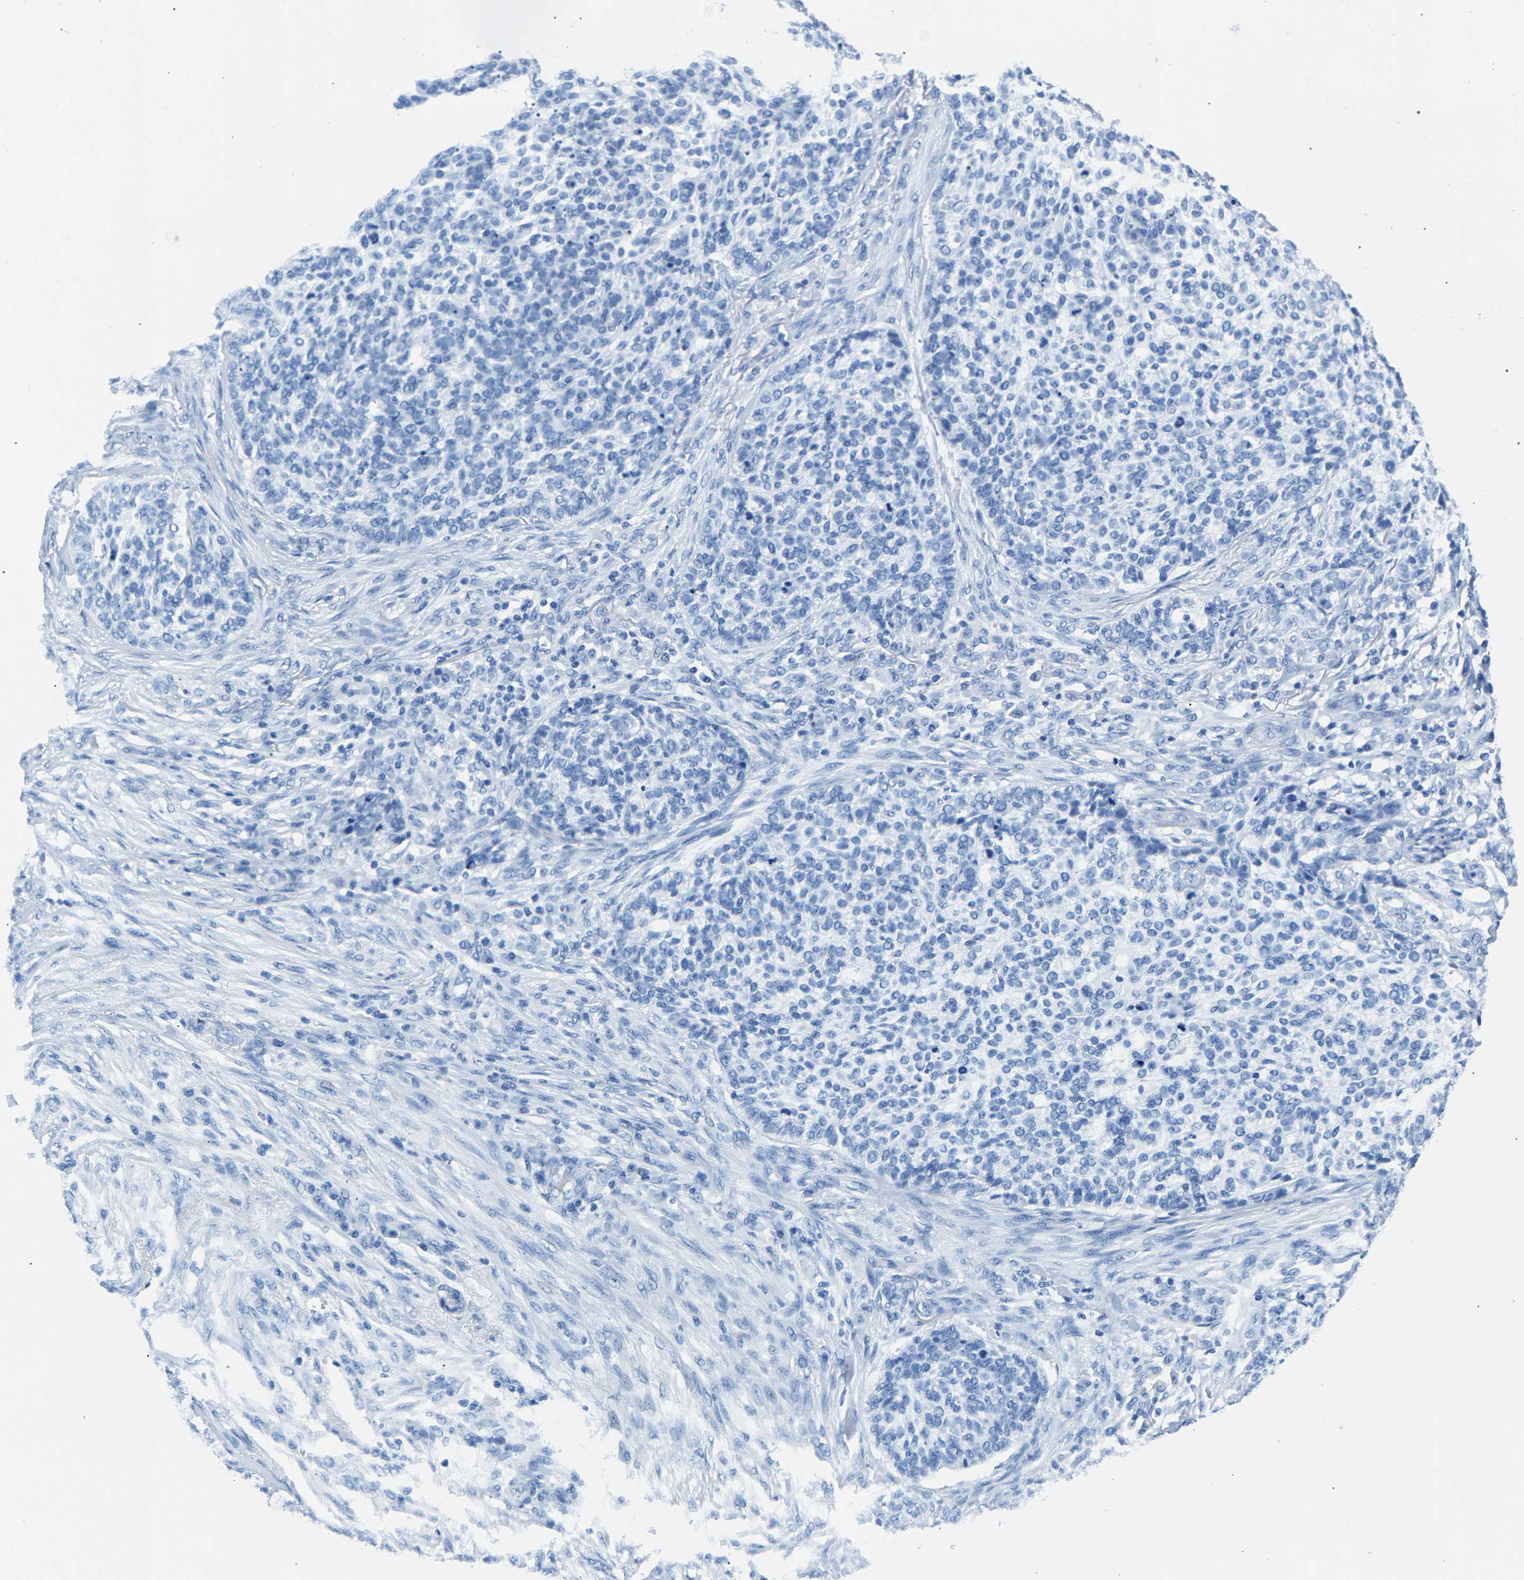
{"staining": {"intensity": "negative", "quantity": "none", "location": "none"}, "tissue": "skin cancer", "cell_type": "Tumor cells", "image_type": "cancer", "snomed": [{"axis": "morphology", "description": "Basal cell carcinoma"}, {"axis": "topography", "description": "Skin"}], "caption": "Tumor cells are negative for protein expression in human basal cell carcinoma (skin).", "gene": "CPS1", "patient": {"sex": "female", "age": 64}}